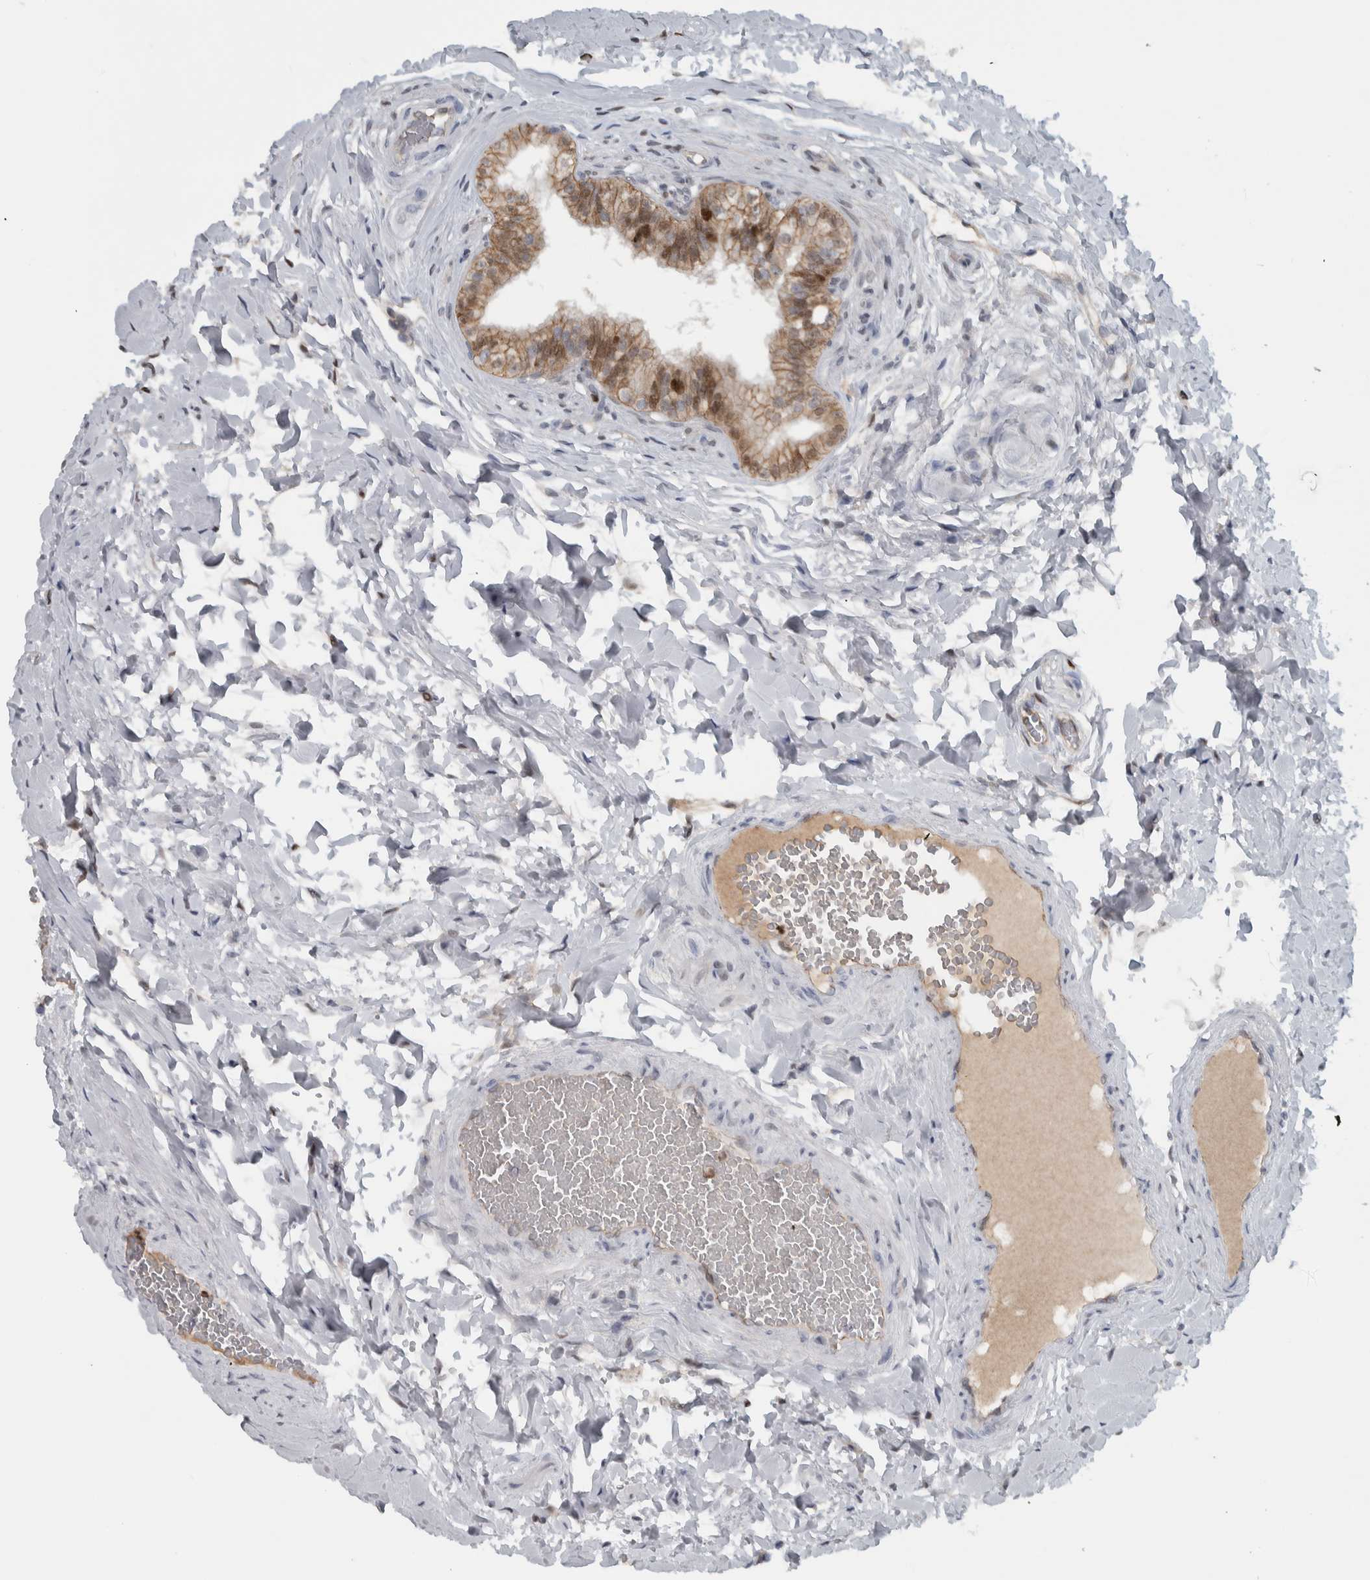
{"staining": {"intensity": "moderate", "quantity": ">75%", "location": "cytoplasmic/membranous,nuclear"}, "tissue": "epididymis", "cell_type": "Glandular cells", "image_type": "normal", "snomed": [{"axis": "morphology", "description": "Normal tissue, NOS"}, {"axis": "topography", "description": "Testis"}, {"axis": "topography", "description": "Epididymis"}], "caption": "A medium amount of moderate cytoplasmic/membranous,nuclear positivity is appreciated in about >75% of glandular cells in normal epididymis. Nuclei are stained in blue.", "gene": "ADPRM", "patient": {"sex": "male", "age": 36}}